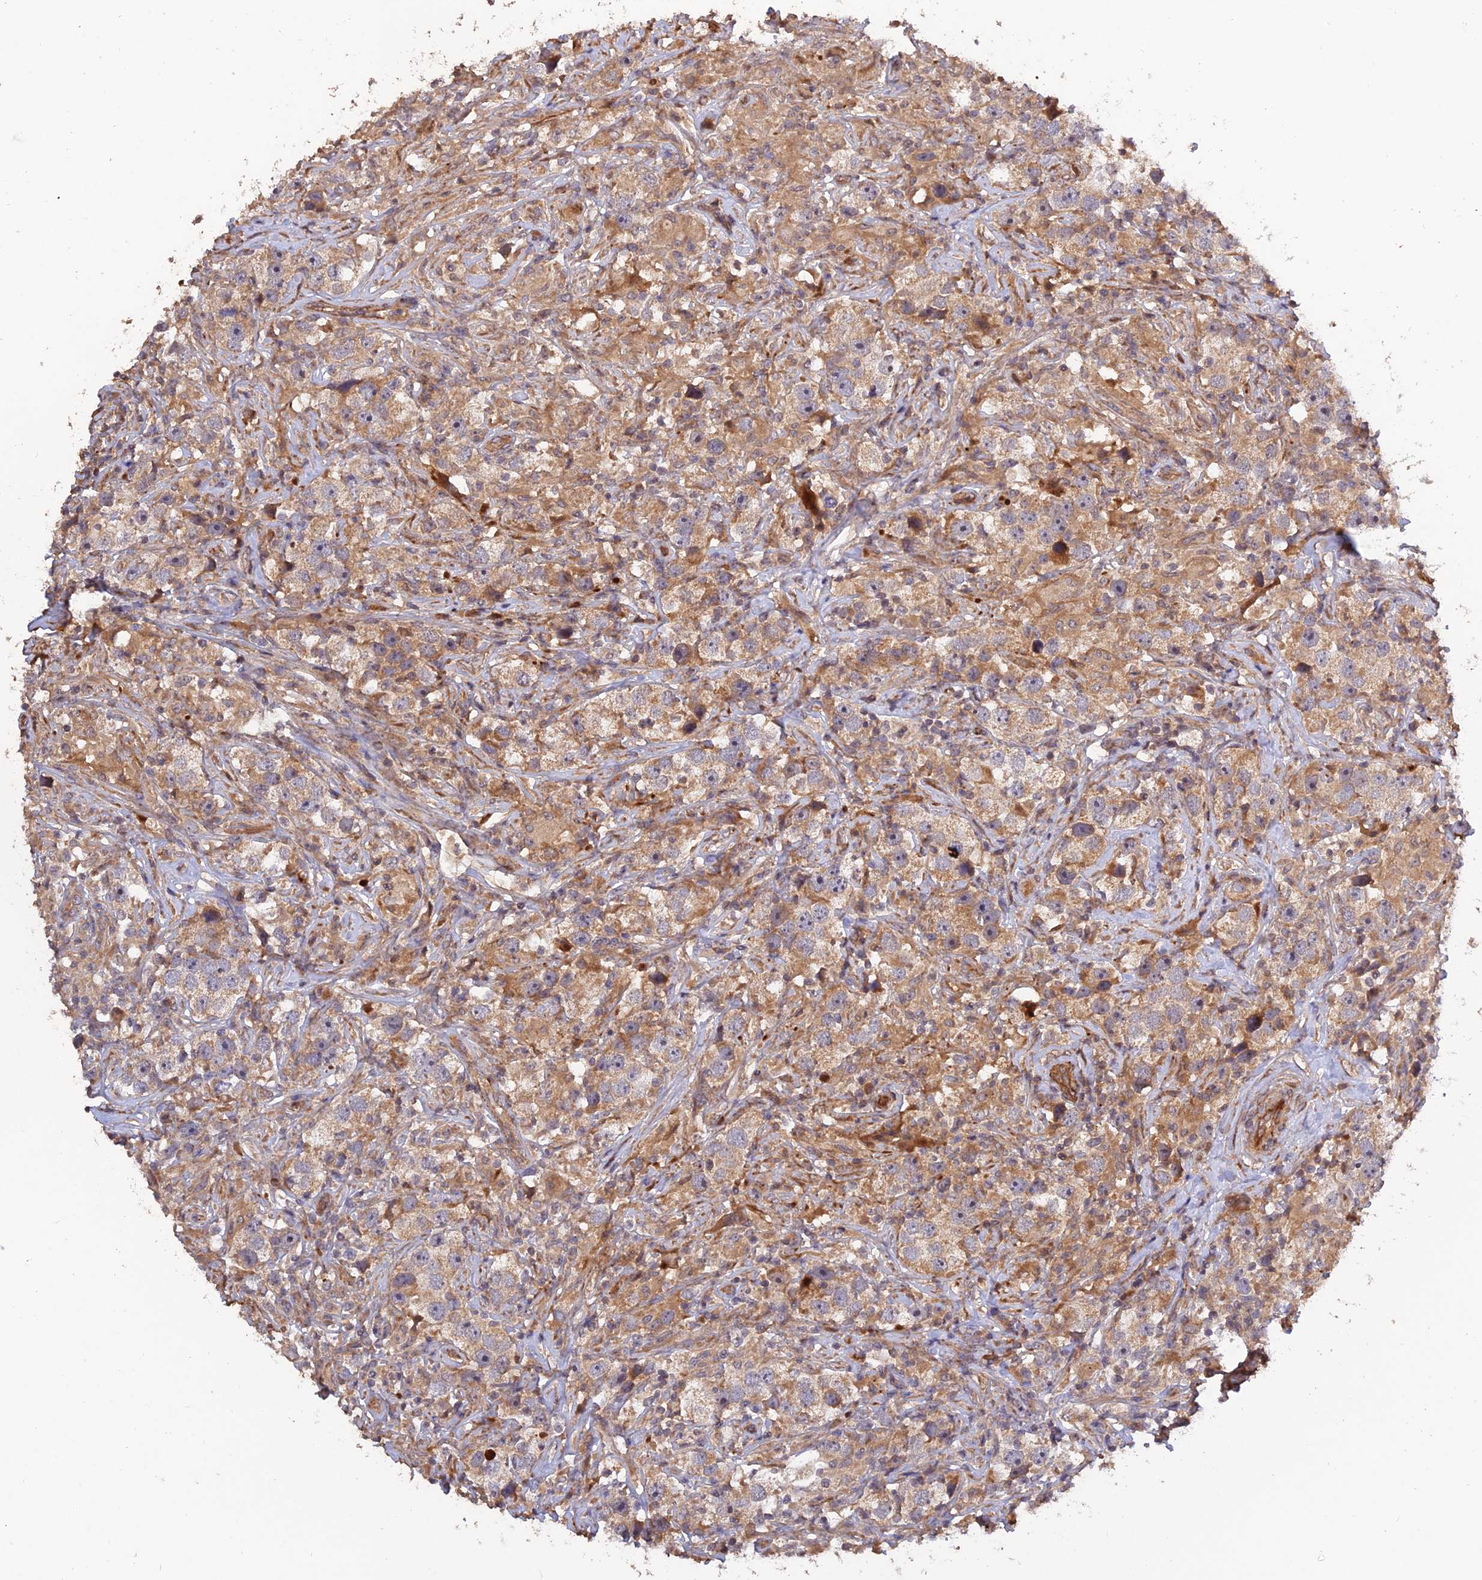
{"staining": {"intensity": "moderate", "quantity": ">75%", "location": "cytoplasmic/membranous"}, "tissue": "testis cancer", "cell_type": "Tumor cells", "image_type": "cancer", "snomed": [{"axis": "morphology", "description": "Seminoma, NOS"}, {"axis": "topography", "description": "Testis"}], "caption": "Immunohistochemistry (IHC) staining of seminoma (testis), which demonstrates medium levels of moderate cytoplasmic/membranous positivity in about >75% of tumor cells indicating moderate cytoplasmic/membranous protein positivity. The staining was performed using DAB (3,3'-diaminobenzidine) (brown) for protein detection and nuclei were counterstained in hematoxylin (blue).", "gene": "CREBL2", "patient": {"sex": "male", "age": 49}}